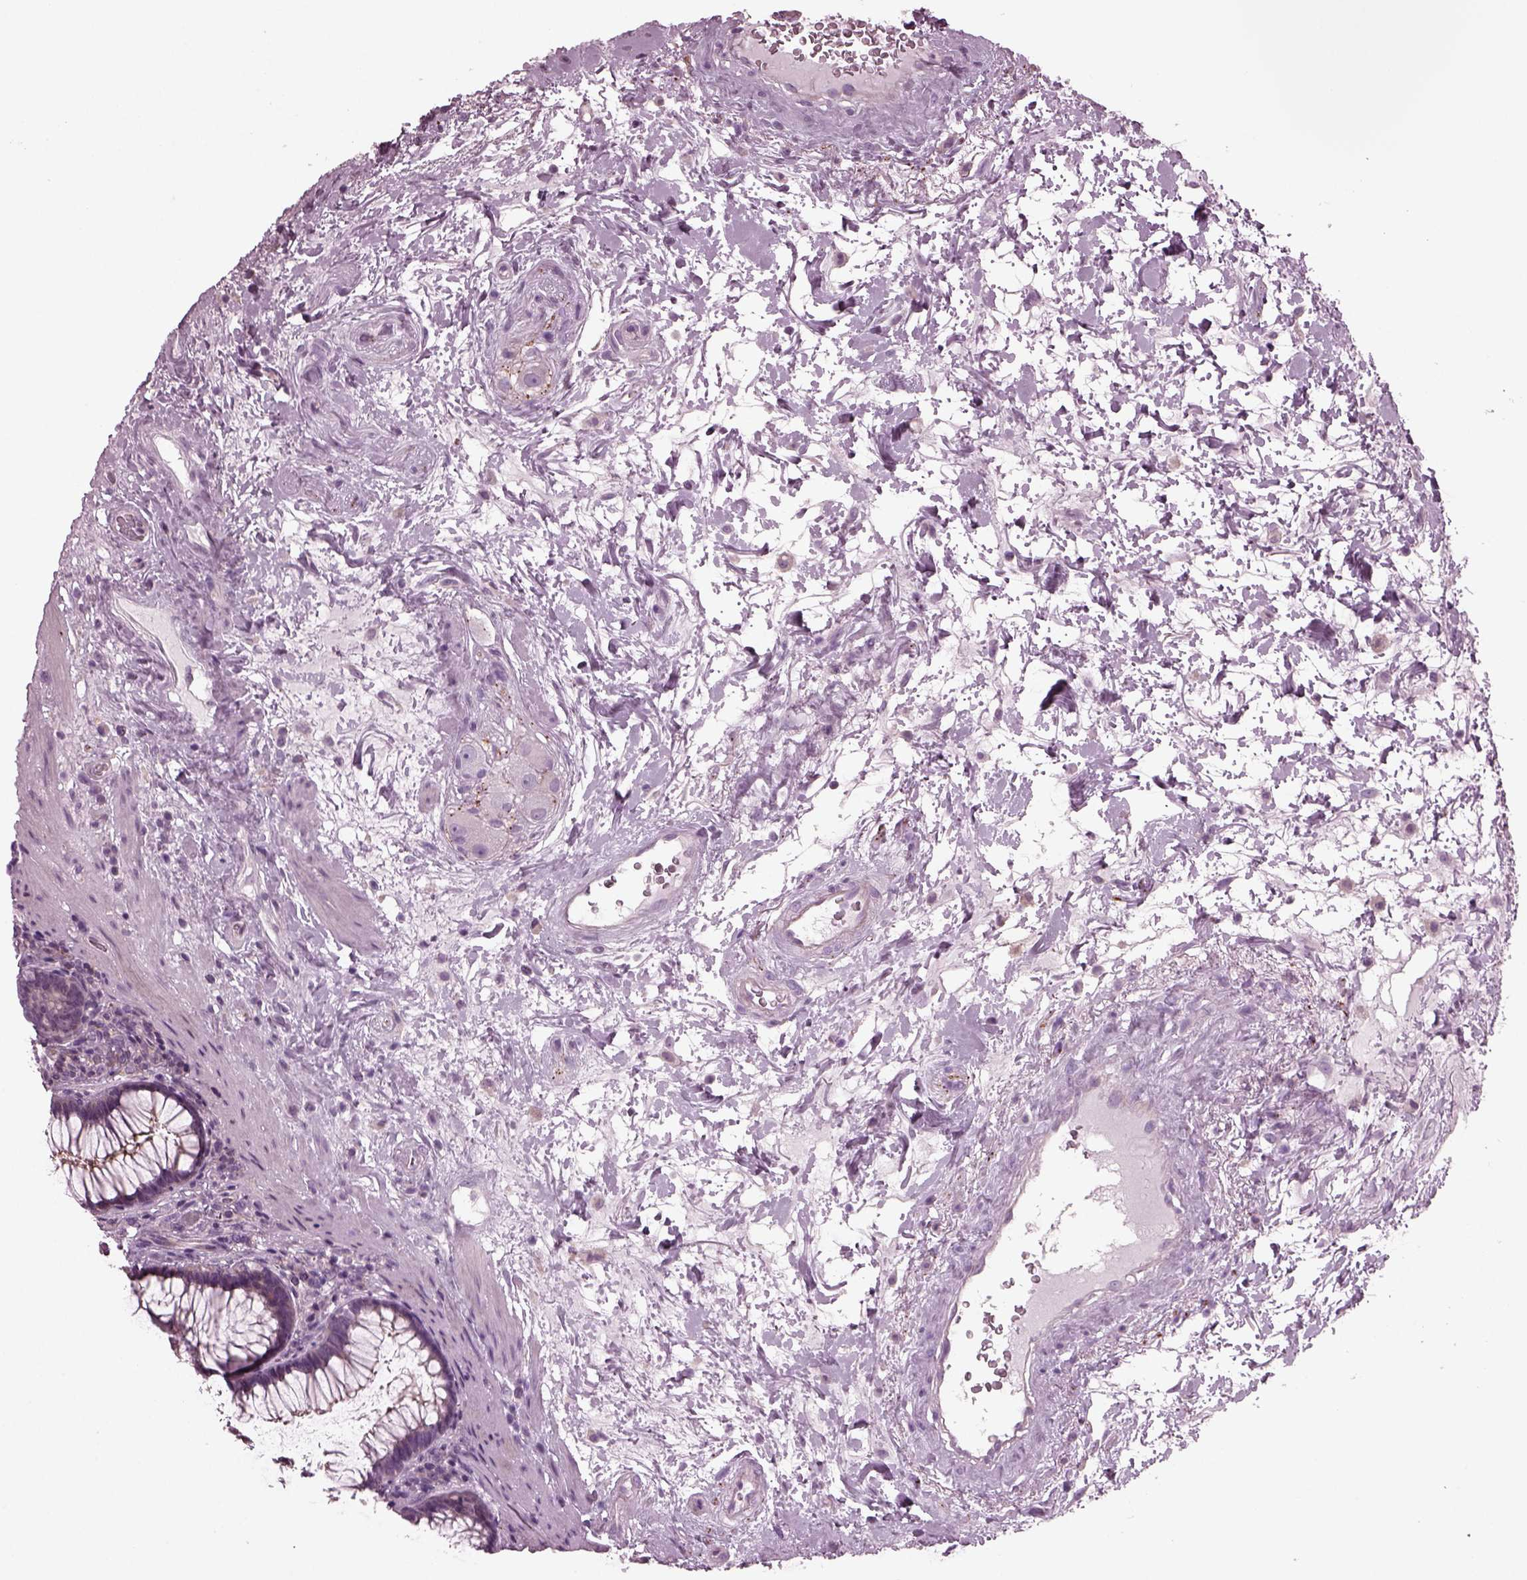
{"staining": {"intensity": "negative", "quantity": "none", "location": "none"}, "tissue": "rectum", "cell_type": "Glandular cells", "image_type": "normal", "snomed": [{"axis": "morphology", "description": "Normal tissue, NOS"}, {"axis": "topography", "description": "Rectum"}], "caption": "A high-resolution image shows IHC staining of benign rectum, which shows no significant expression in glandular cells.", "gene": "GDF11", "patient": {"sex": "male", "age": 72}}